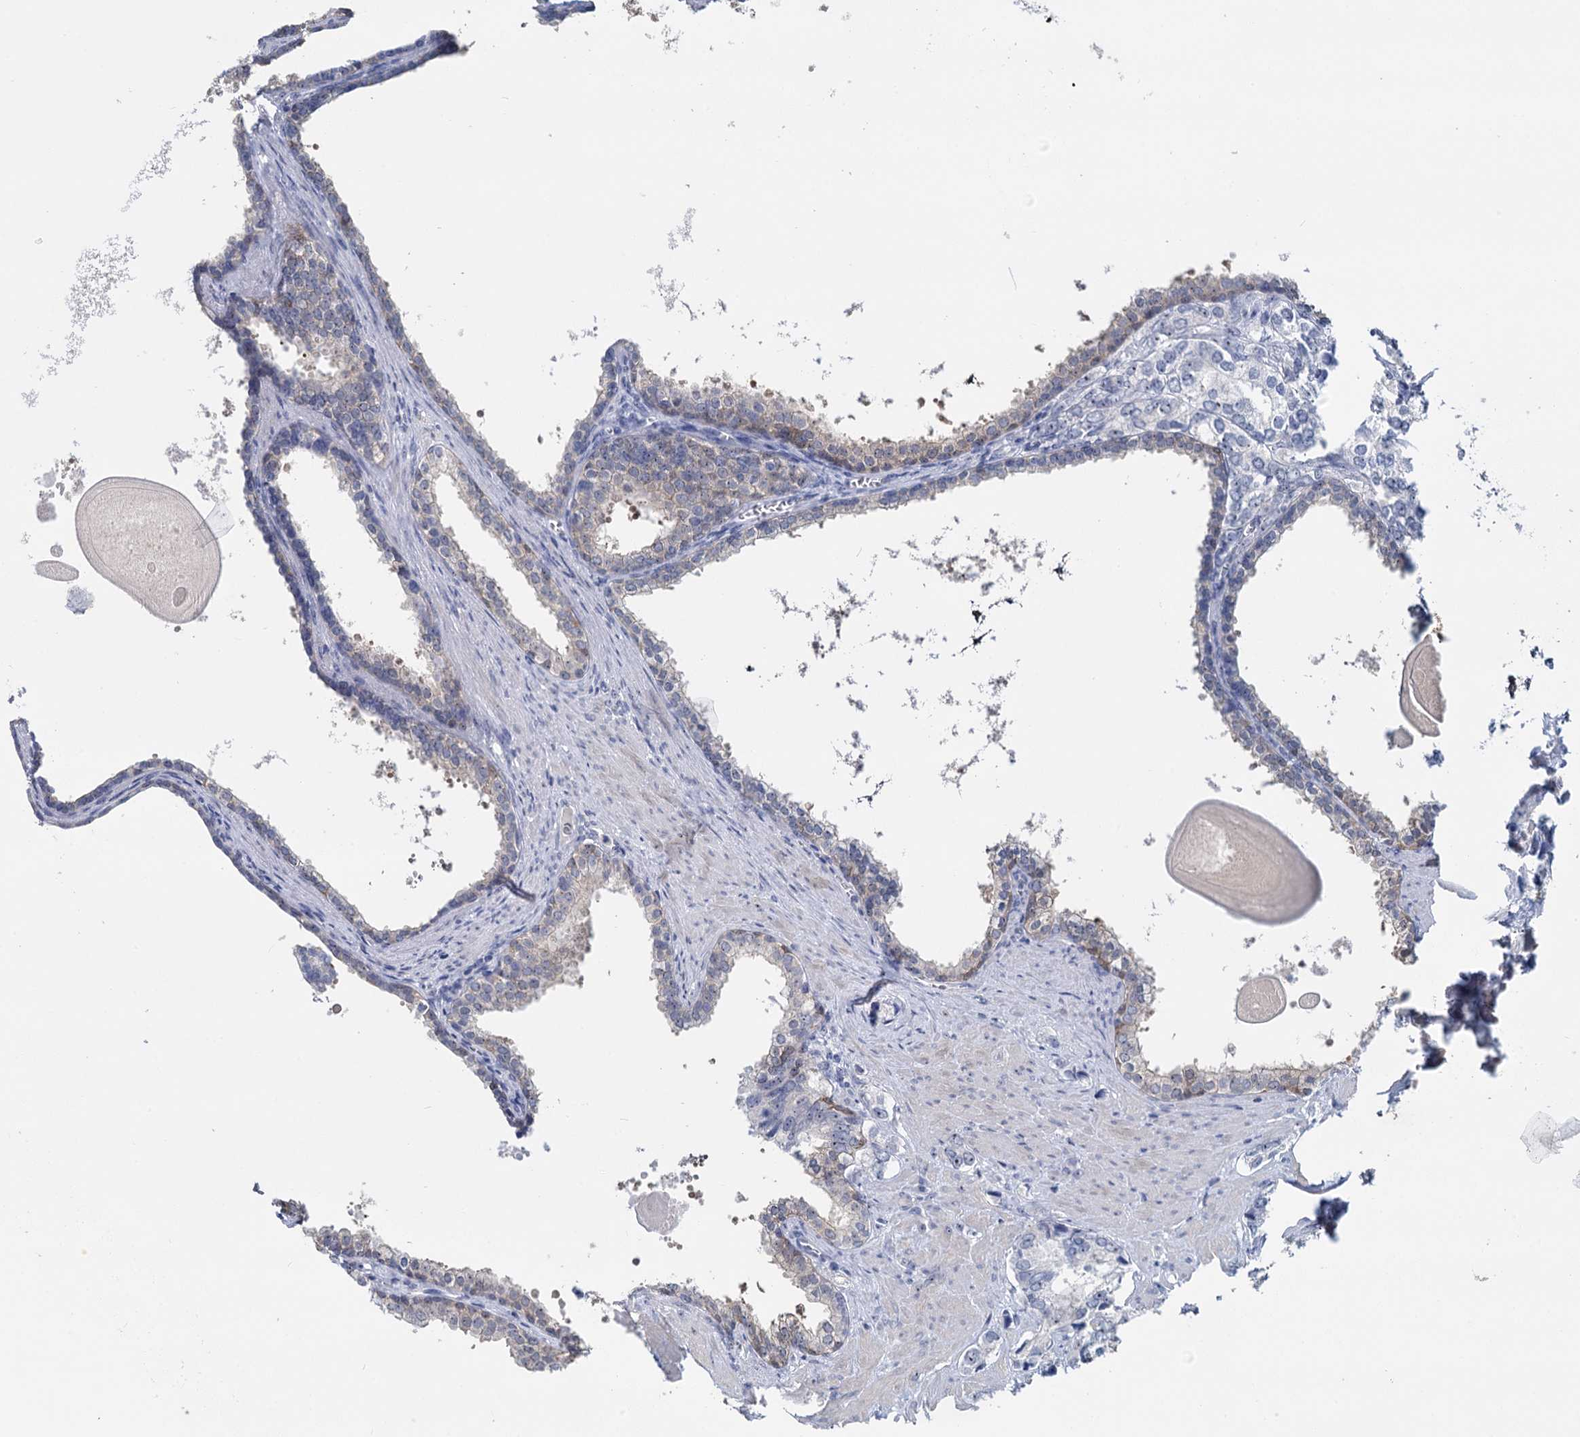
{"staining": {"intensity": "negative", "quantity": "none", "location": "none"}, "tissue": "prostate cancer", "cell_type": "Tumor cells", "image_type": "cancer", "snomed": [{"axis": "morphology", "description": "Adenocarcinoma, High grade"}, {"axis": "topography", "description": "Prostate"}], "caption": "The histopathology image displays no staining of tumor cells in prostate adenocarcinoma (high-grade).", "gene": "SFN", "patient": {"sex": "male", "age": 66}}